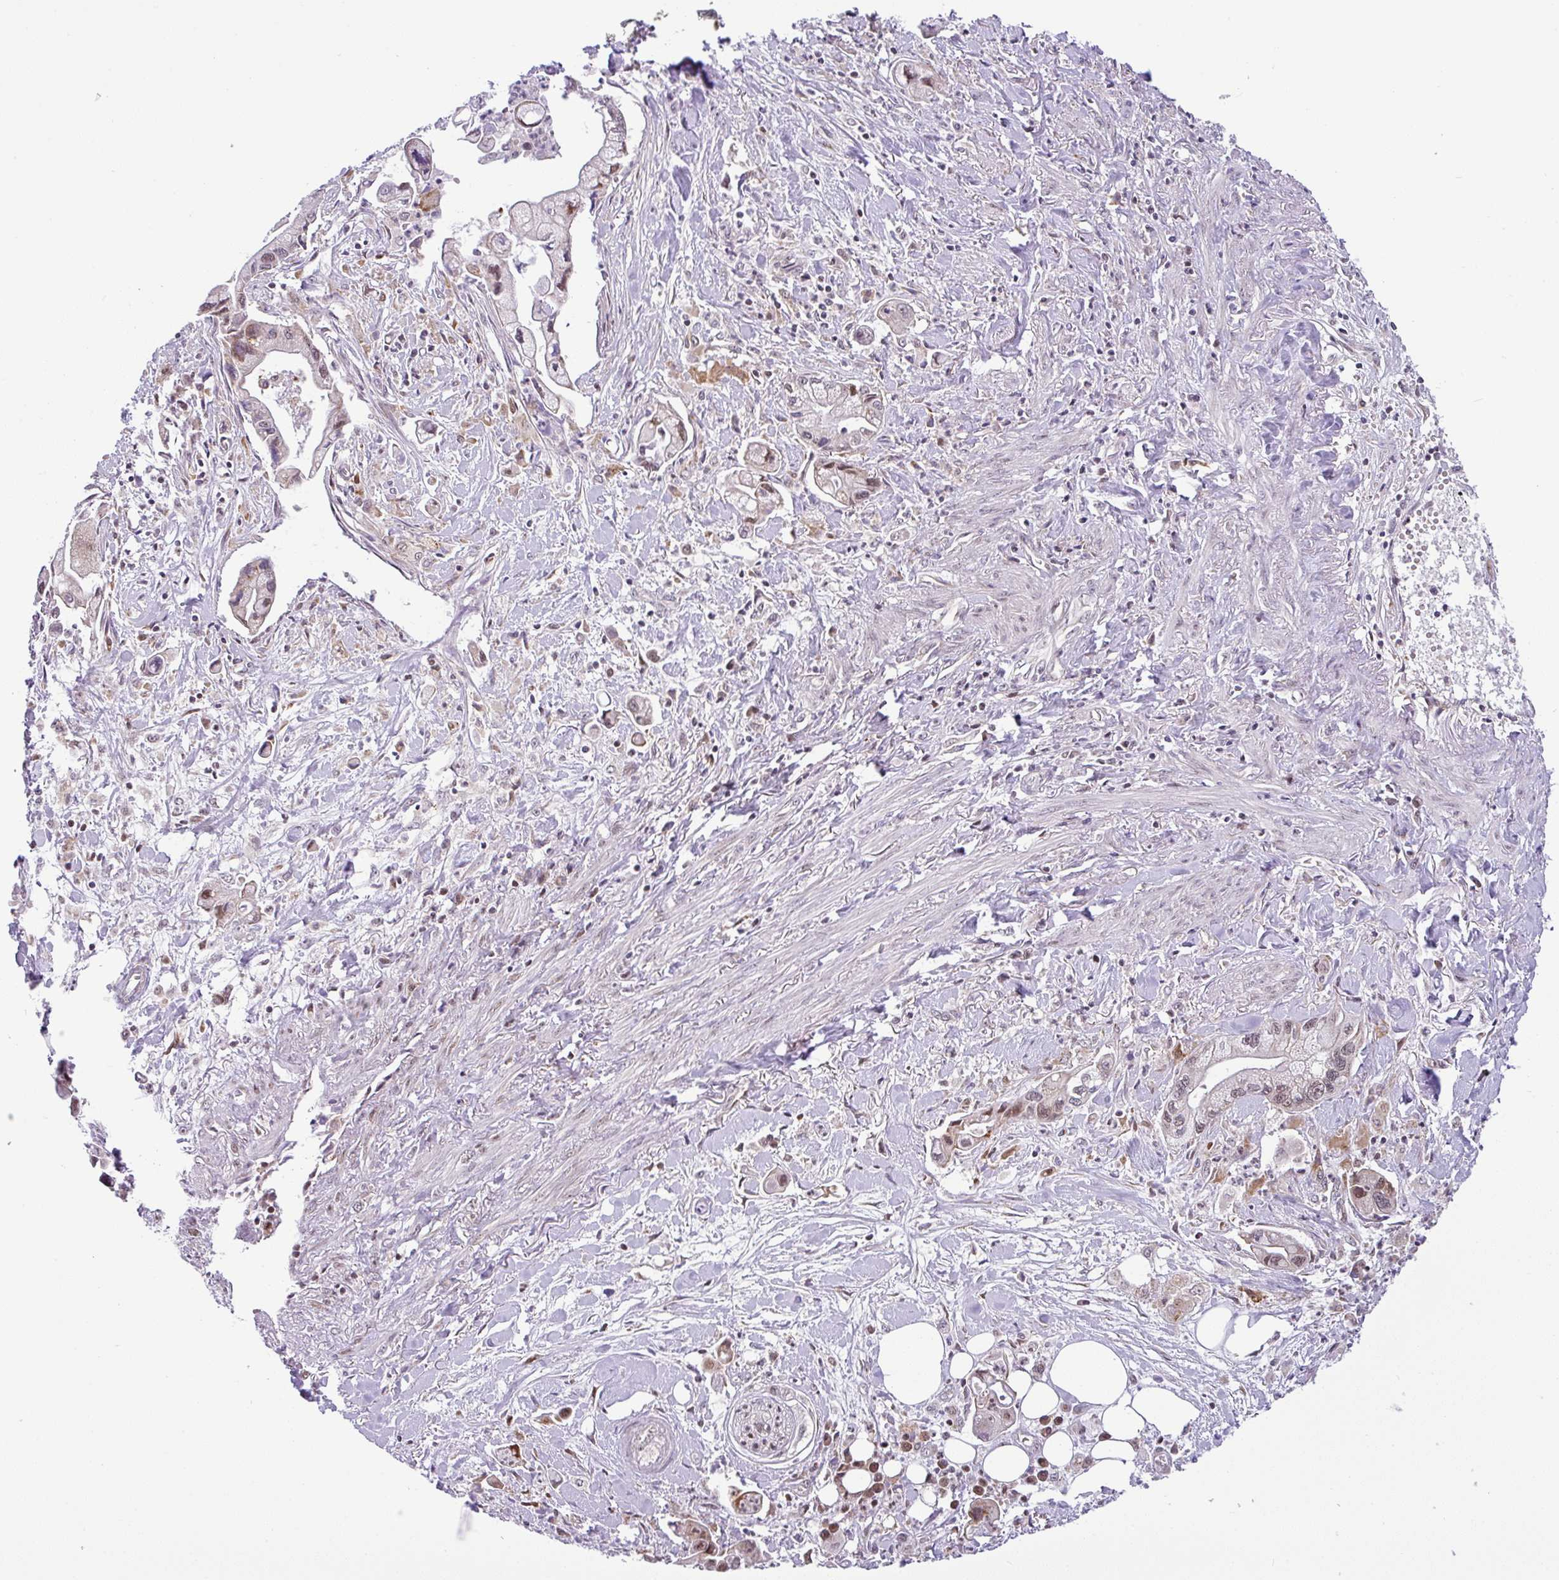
{"staining": {"intensity": "moderate", "quantity": "<25%", "location": "nuclear"}, "tissue": "pancreatic cancer", "cell_type": "Tumor cells", "image_type": "cancer", "snomed": [{"axis": "morphology", "description": "Adenocarcinoma, NOS"}, {"axis": "topography", "description": "Pancreas"}], "caption": "High-power microscopy captured an immunohistochemistry photomicrograph of pancreatic cancer (adenocarcinoma), revealing moderate nuclear staining in approximately <25% of tumor cells.", "gene": "NDUFB2", "patient": {"sex": "male", "age": 61}}